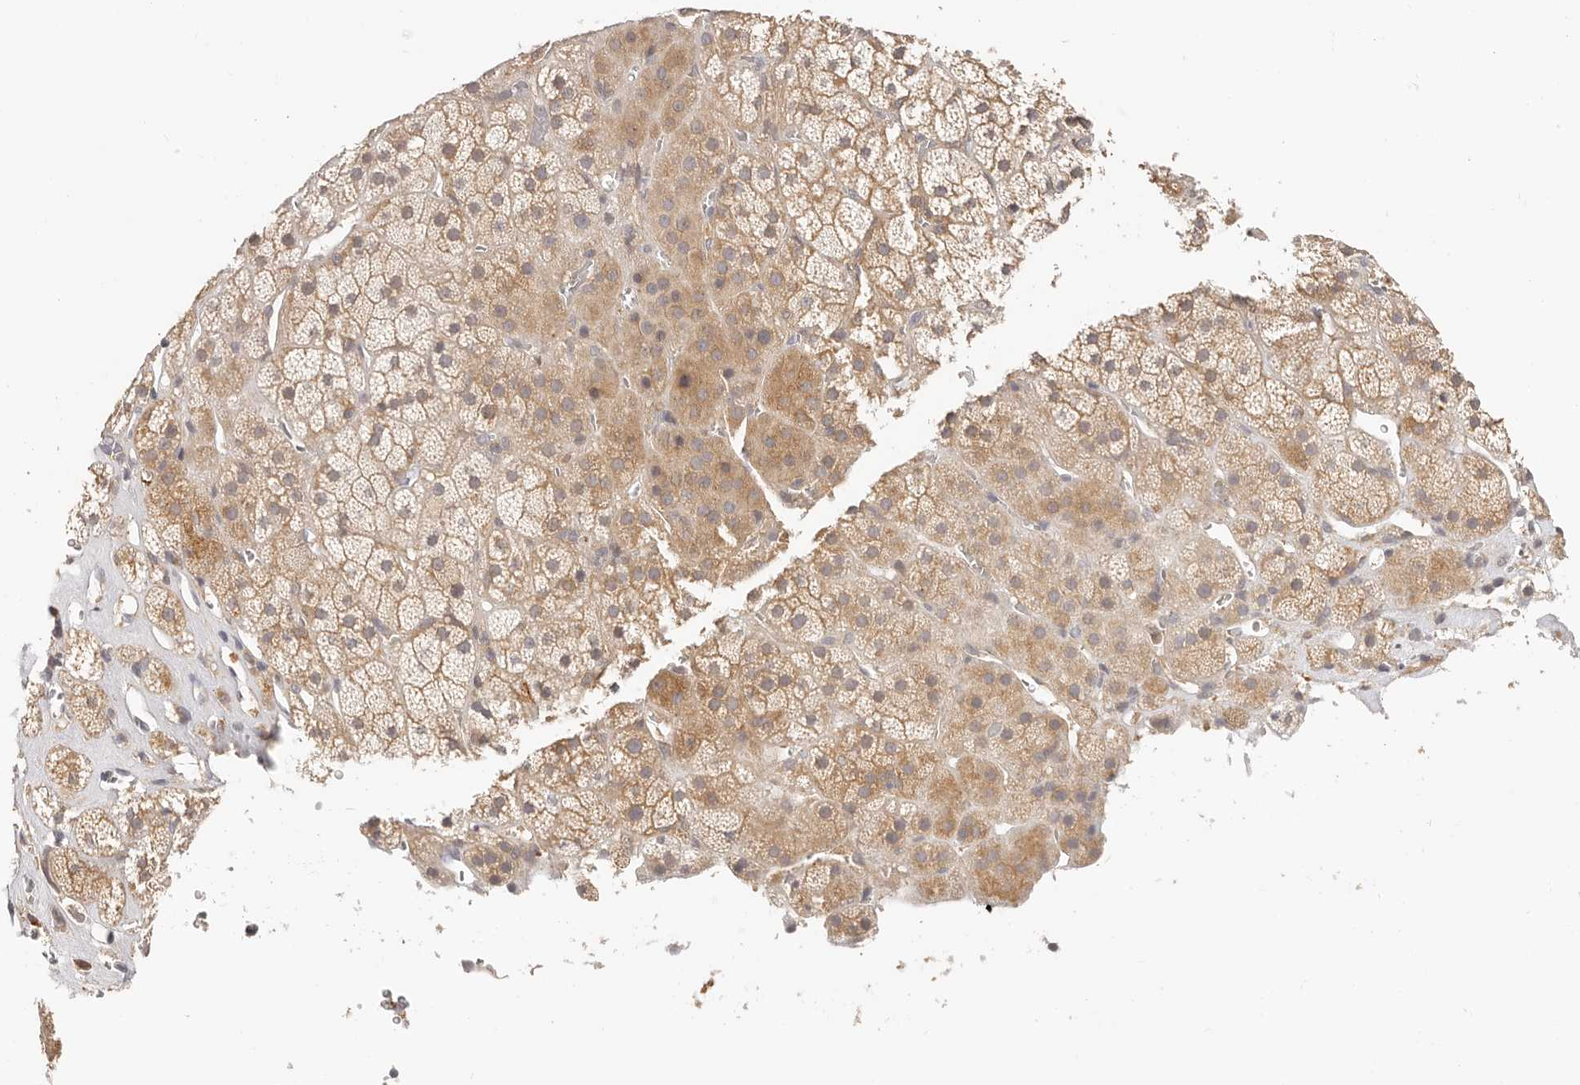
{"staining": {"intensity": "strong", "quantity": "25%-75%", "location": "cytoplasmic/membranous"}, "tissue": "adrenal gland", "cell_type": "Glandular cells", "image_type": "normal", "snomed": [{"axis": "morphology", "description": "Normal tissue, NOS"}, {"axis": "topography", "description": "Adrenal gland"}], "caption": "Immunohistochemistry (IHC) of unremarkable human adrenal gland shows high levels of strong cytoplasmic/membranous expression in approximately 25%-75% of glandular cells.", "gene": "DTNBP1", "patient": {"sex": "male", "age": 57}}